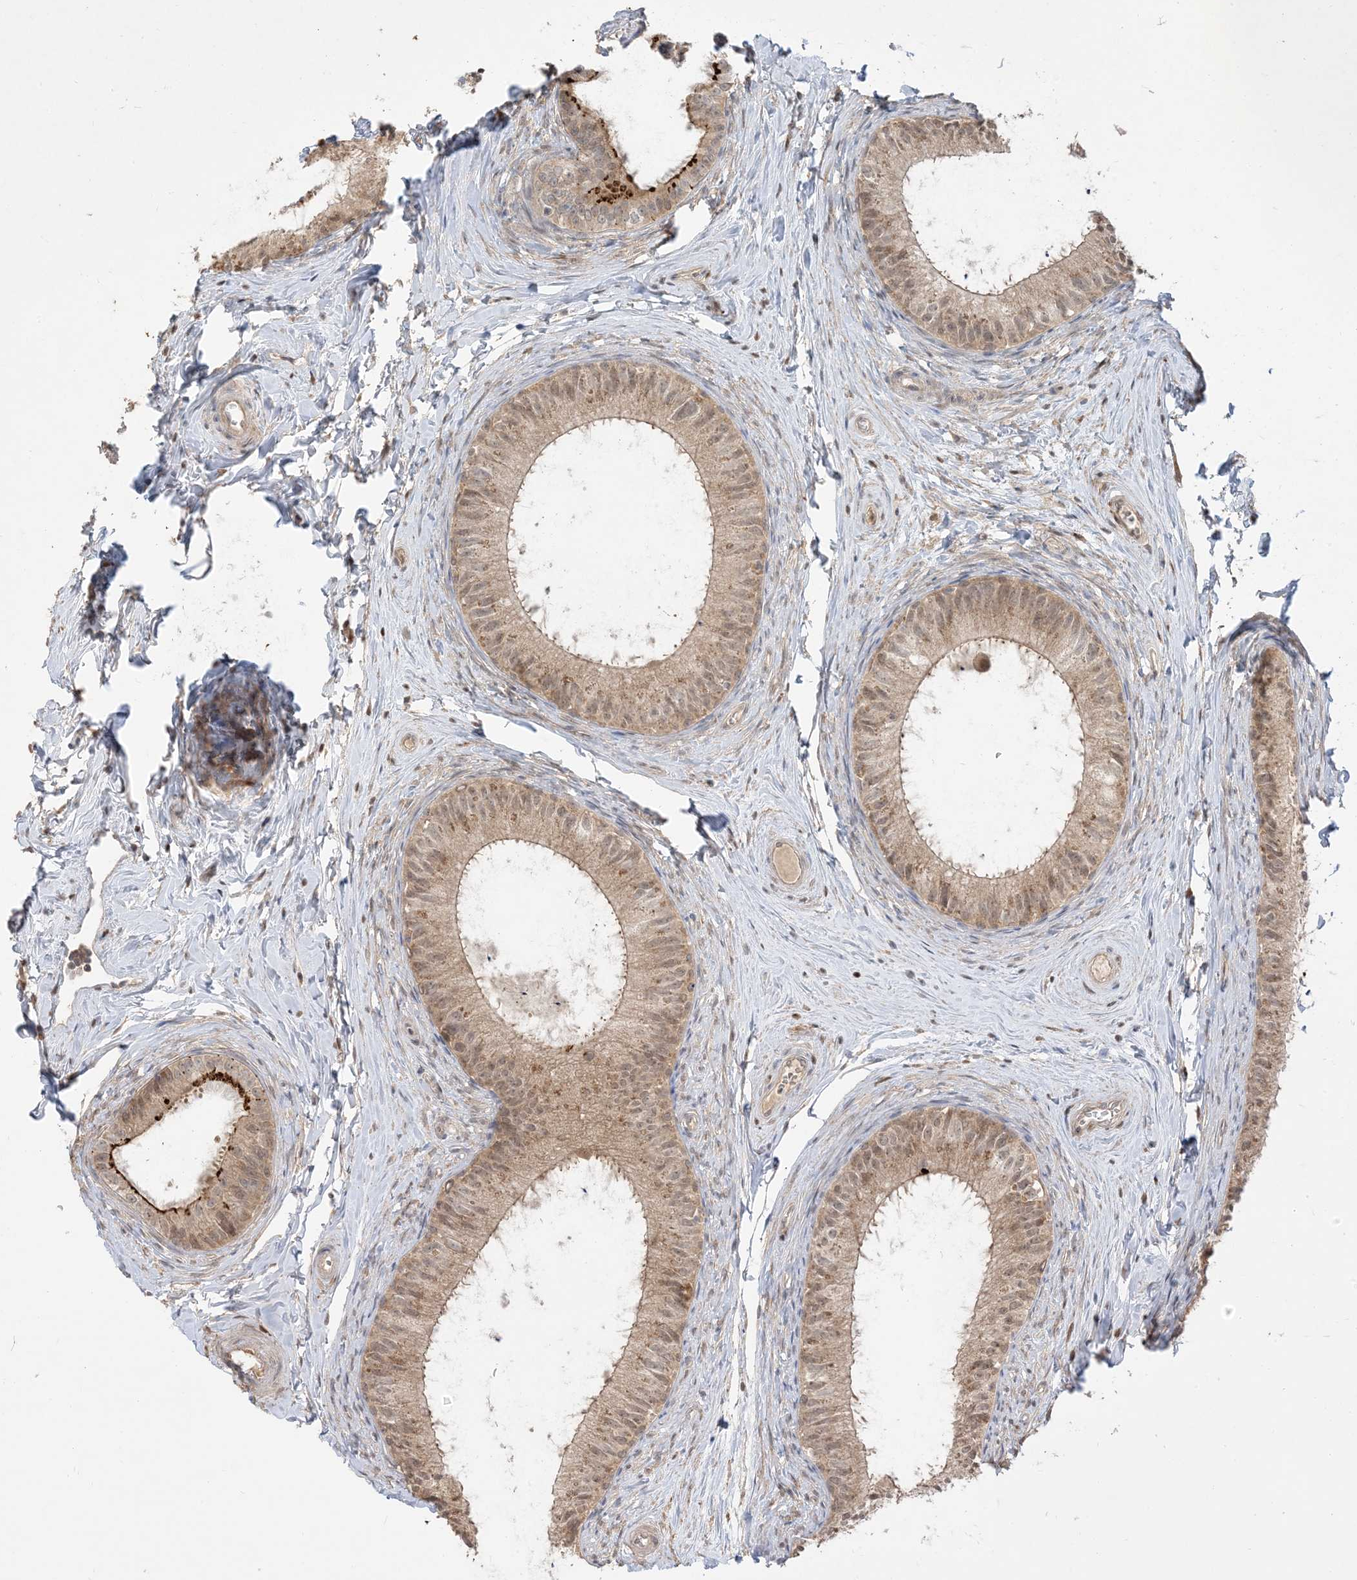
{"staining": {"intensity": "weak", "quantity": "25%-75%", "location": "cytoplasmic/membranous,nuclear"}, "tissue": "epididymis", "cell_type": "Glandular cells", "image_type": "normal", "snomed": [{"axis": "morphology", "description": "Normal tissue, NOS"}, {"axis": "topography", "description": "Epididymis"}], "caption": "Immunohistochemistry histopathology image of normal epididymis: human epididymis stained using immunohistochemistry exhibits low levels of weak protein expression localized specifically in the cytoplasmic/membranous,nuclear of glandular cells, appearing as a cytoplasmic/membranous,nuclear brown color.", "gene": "TBCC", "patient": {"sex": "male", "age": 34}}